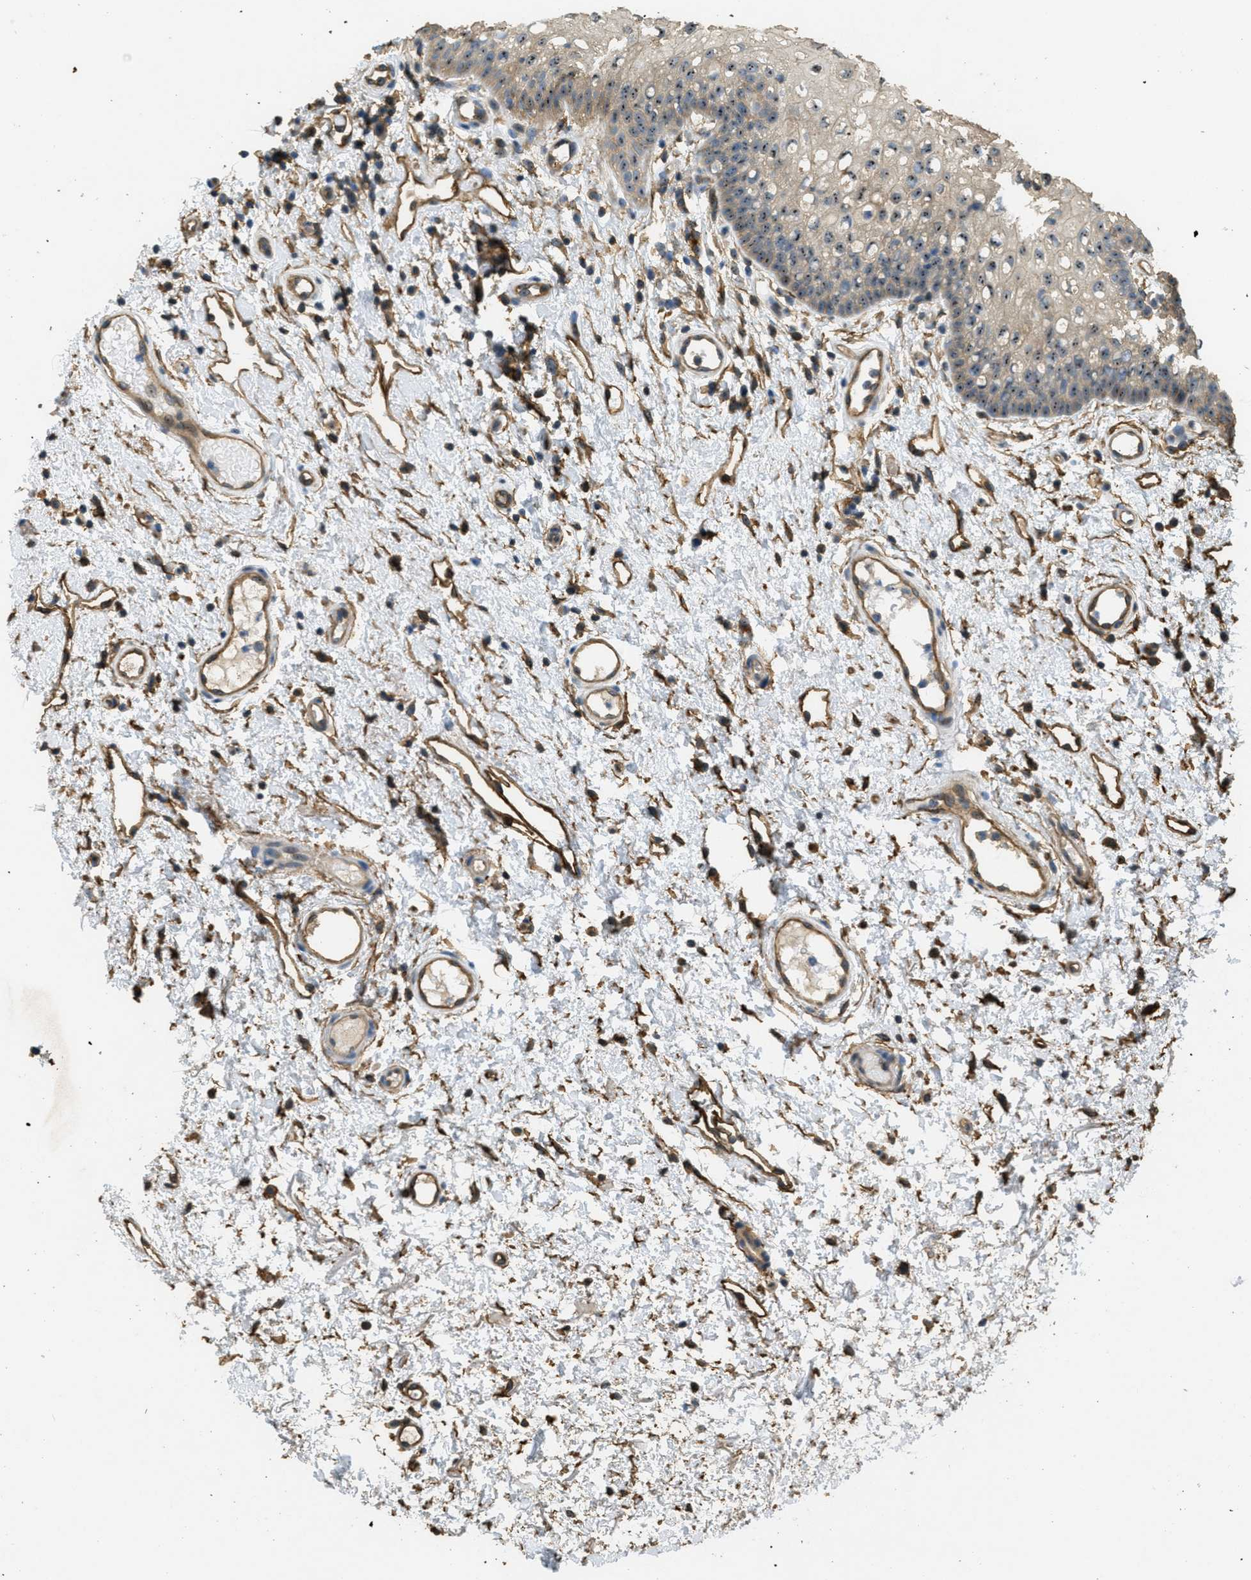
{"staining": {"intensity": "moderate", "quantity": "25%-75%", "location": "cytoplasmic/membranous,nuclear"}, "tissue": "oral mucosa", "cell_type": "Squamous epithelial cells", "image_type": "normal", "snomed": [{"axis": "morphology", "description": "Normal tissue, NOS"}, {"axis": "morphology", "description": "Squamous cell carcinoma, NOS"}, {"axis": "topography", "description": "Oral tissue"}, {"axis": "topography", "description": "Salivary gland"}, {"axis": "topography", "description": "Head-Neck"}], "caption": "This micrograph demonstrates IHC staining of unremarkable human oral mucosa, with medium moderate cytoplasmic/membranous,nuclear staining in about 25%-75% of squamous epithelial cells.", "gene": "OSMR", "patient": {"sex": "female", "age": 62}}